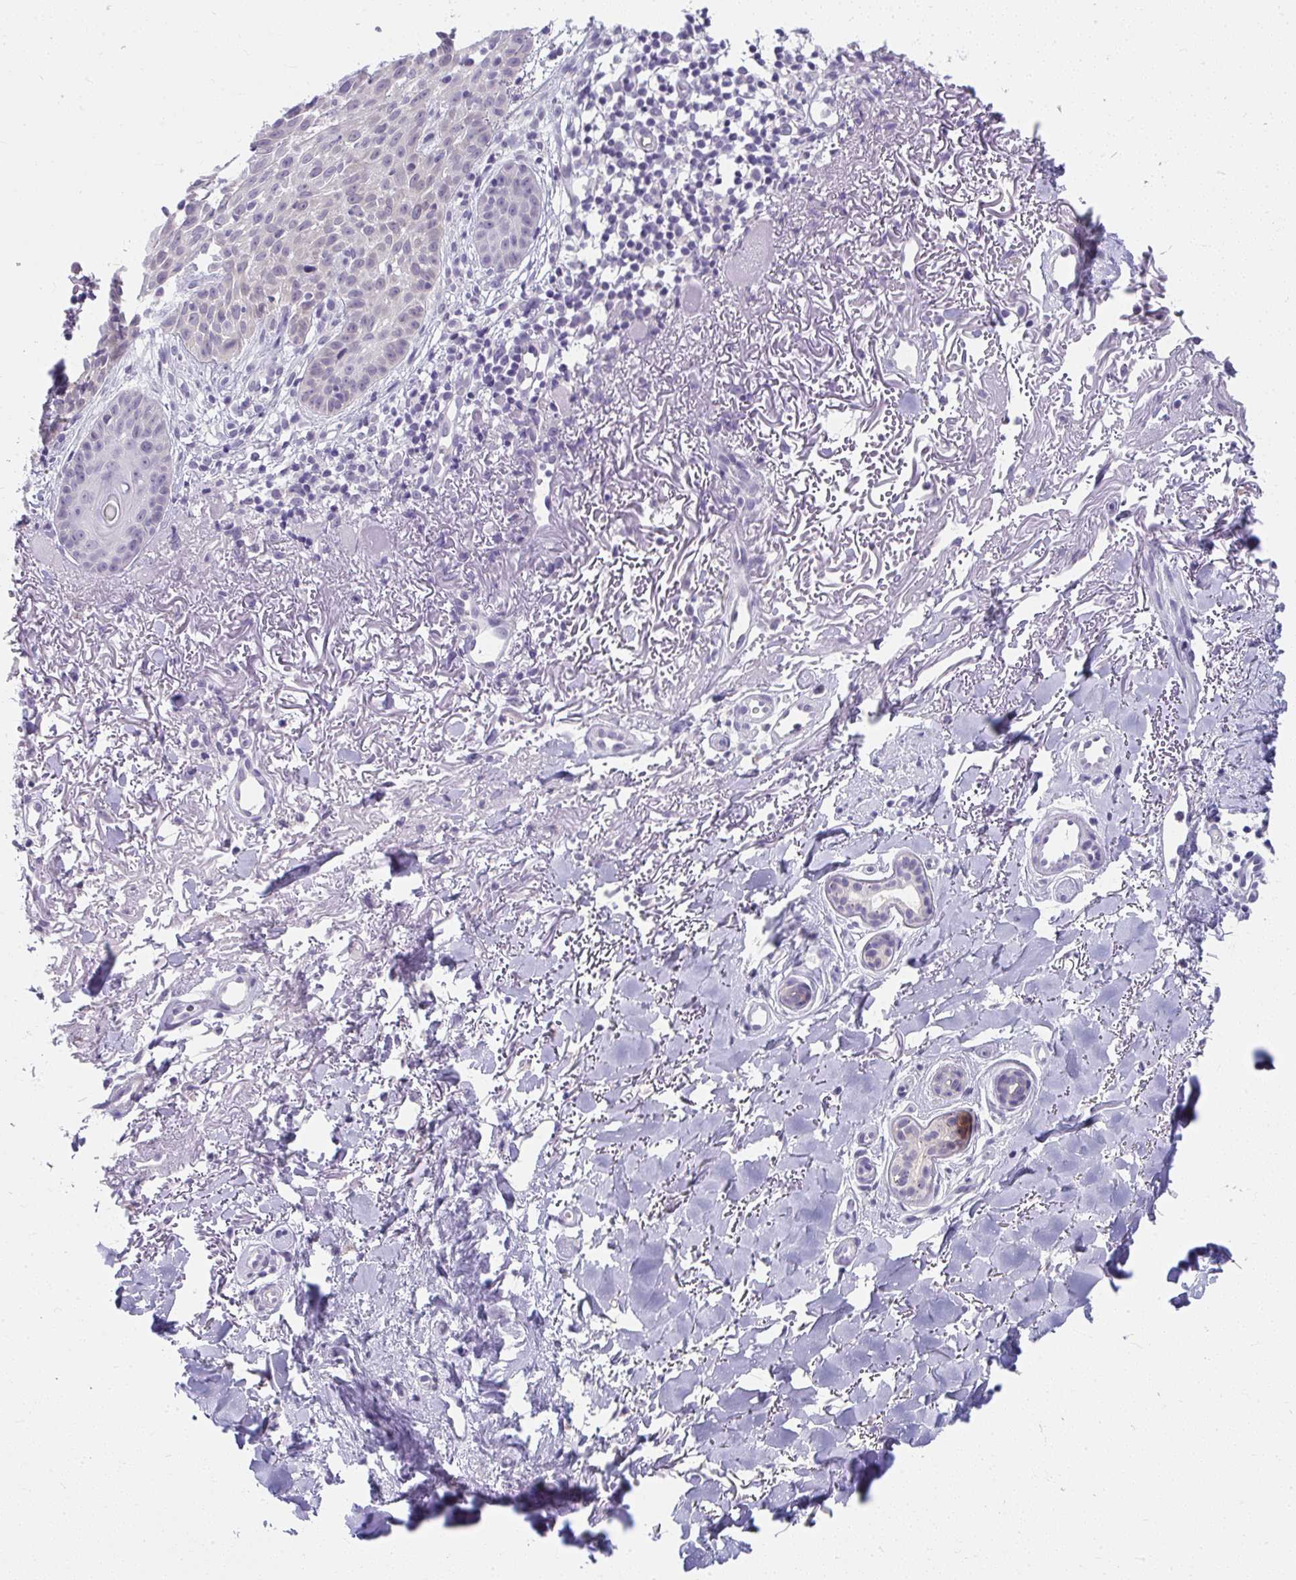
{"staining": {"intensity": "negative", "quantity": "none", "location": "none"}, "tissue": "skin cancer", "cell_type": "Tumor cells", "image_type": "cancer", "snomed": [{"axis": "morphology", "description": "Basal cell carcinoma"}, {"axis": "topography", "description": "Skin"}], "caption": "High power microscopy micrograph of an immunohistochemistry histopathology image of skin cancer (basal cell carcinoma), revealing no significant positivity in tumor cells.", "gene": "UGT3A2", "patient": {"sex": "female", "age": 82}}